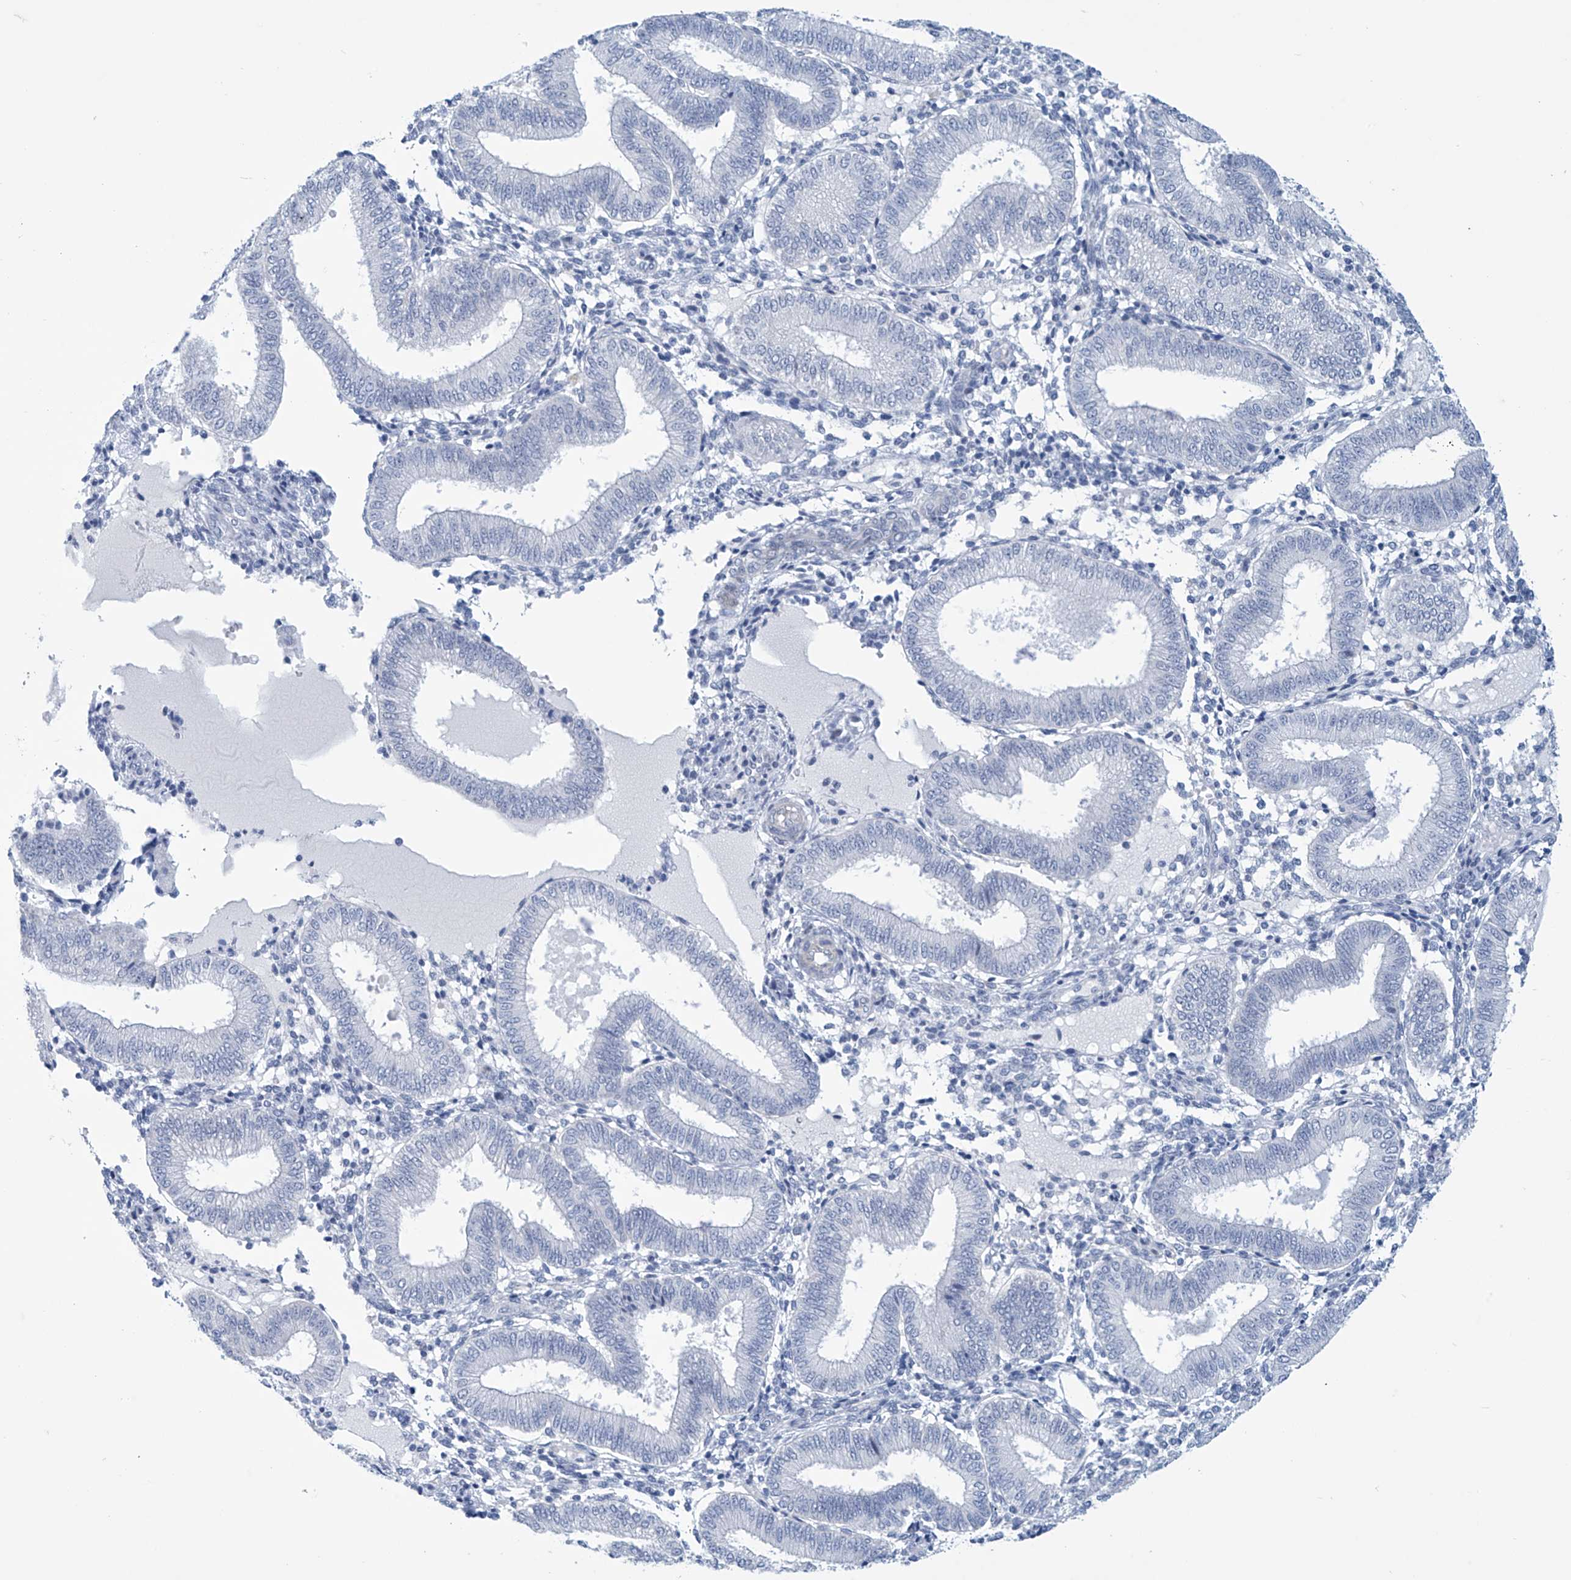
{"staining": {"intensity": "negative", "quantity": "none", "location": "none"}, "tissue": "endometrium", "cell_type": "Cells in endometrial stroma", "image_type": "normal", "snomed": [{"axis": "morphology", "description": "Normal tissue, NOS"}, {"axis": "topography", "description": "Endometrium"}], "caption": "Immunohistochemistry of benign human endometrium exhibits no staining in cells in endometrial stroma. (DAB immunohistochemistry (IHC), high magnification).", "gene": "SLC35A5", "patient": {"sex": "female", "age": 39}}